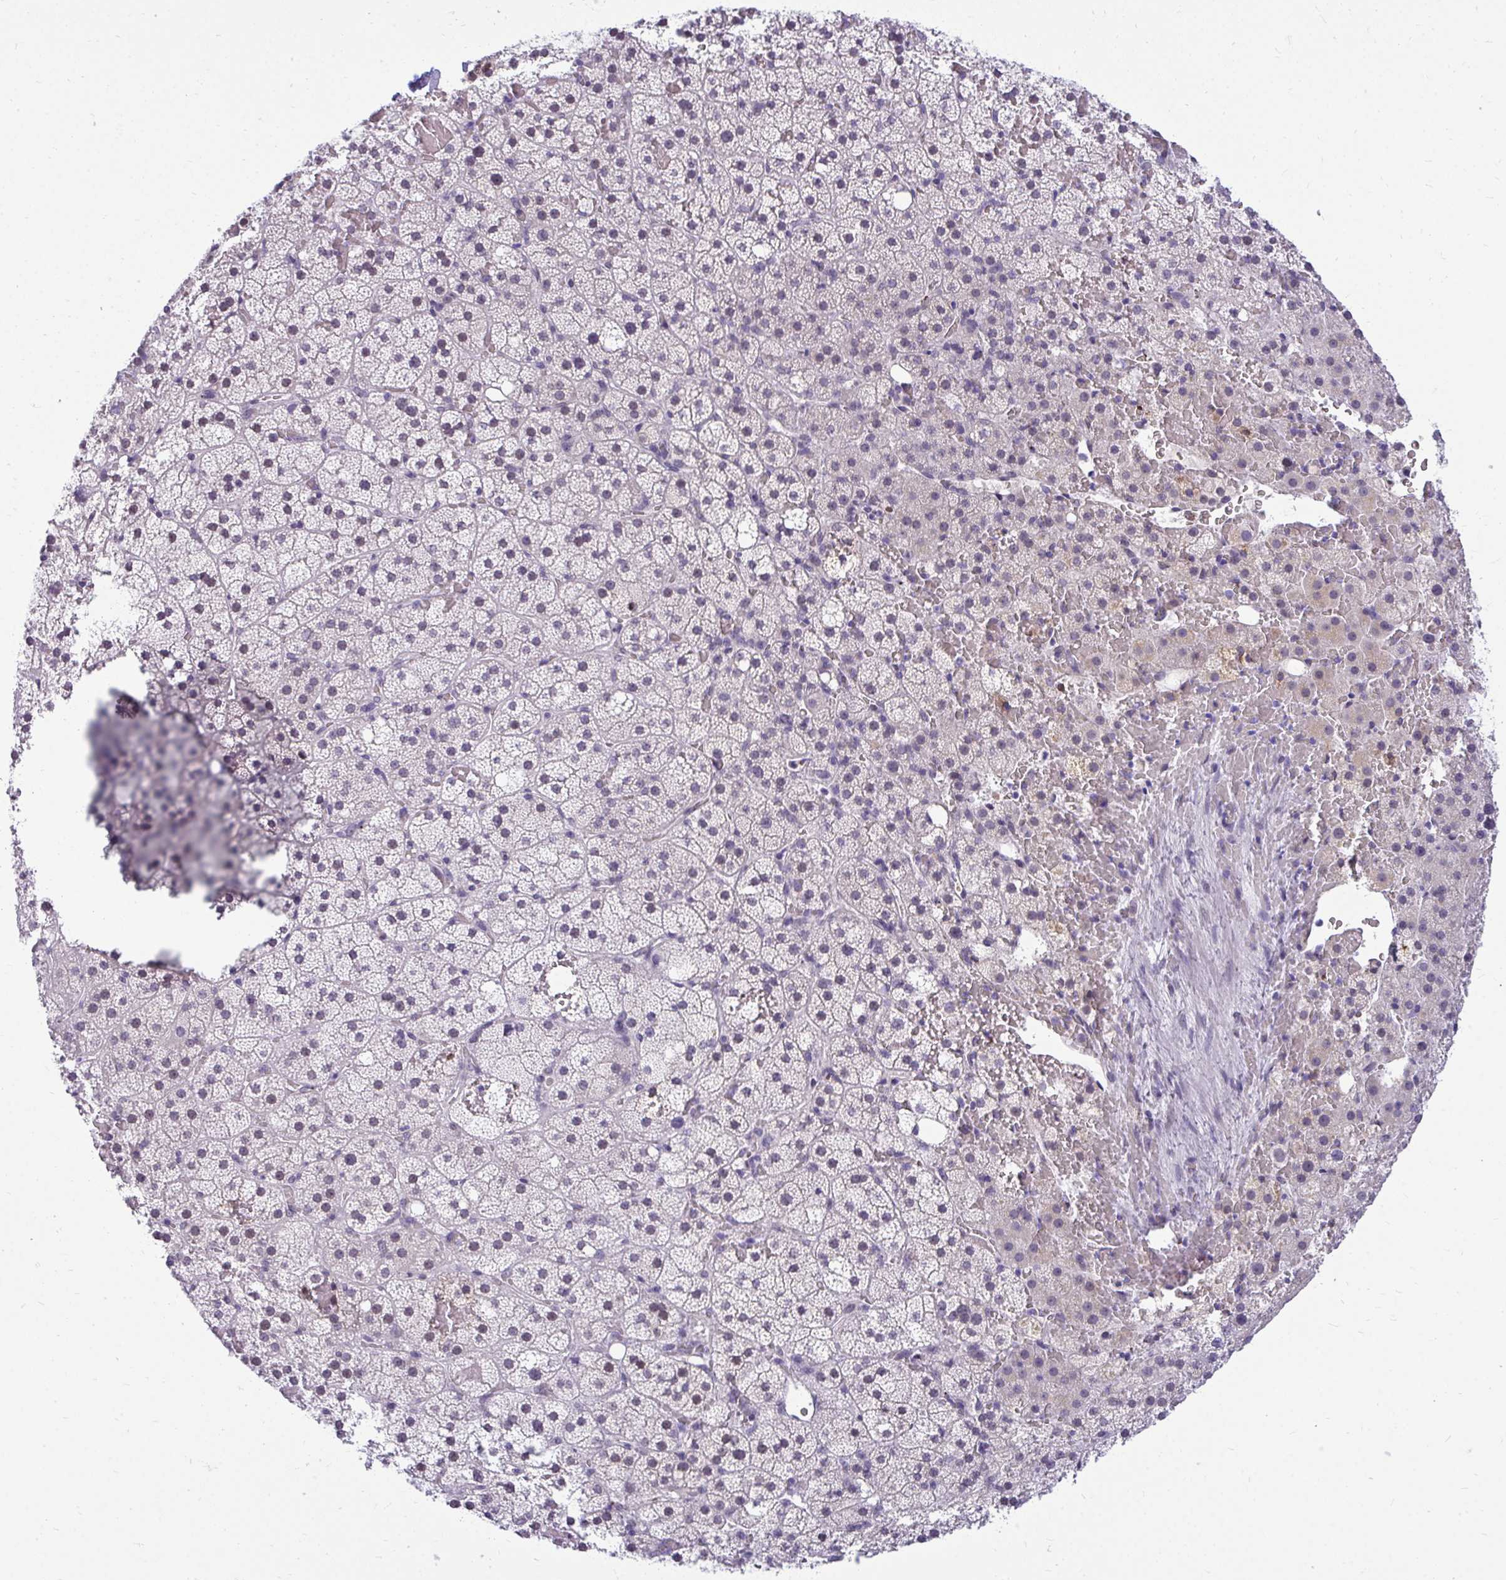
{"staining": {"intensity": "moderate", "quantity": "25%-75%", "location": "nuclear"}, "tissue": "adrenal gland", "cell_type": "Glandular cells", "image_type": "normal", "snomed": [{"axis": "morphology", "description": "Normal tissue, NOS"}, {"axis": "topography", "description": "Adrenal gland"}], "caption": "Protein staining by immunohistochemistry (IHC) displays moderate nuclear positivity in about 25%-75% of glandular cells in benign adrenal gland.", "gene": "BANF1", "patient": {"sex": "male", "age": 53}}